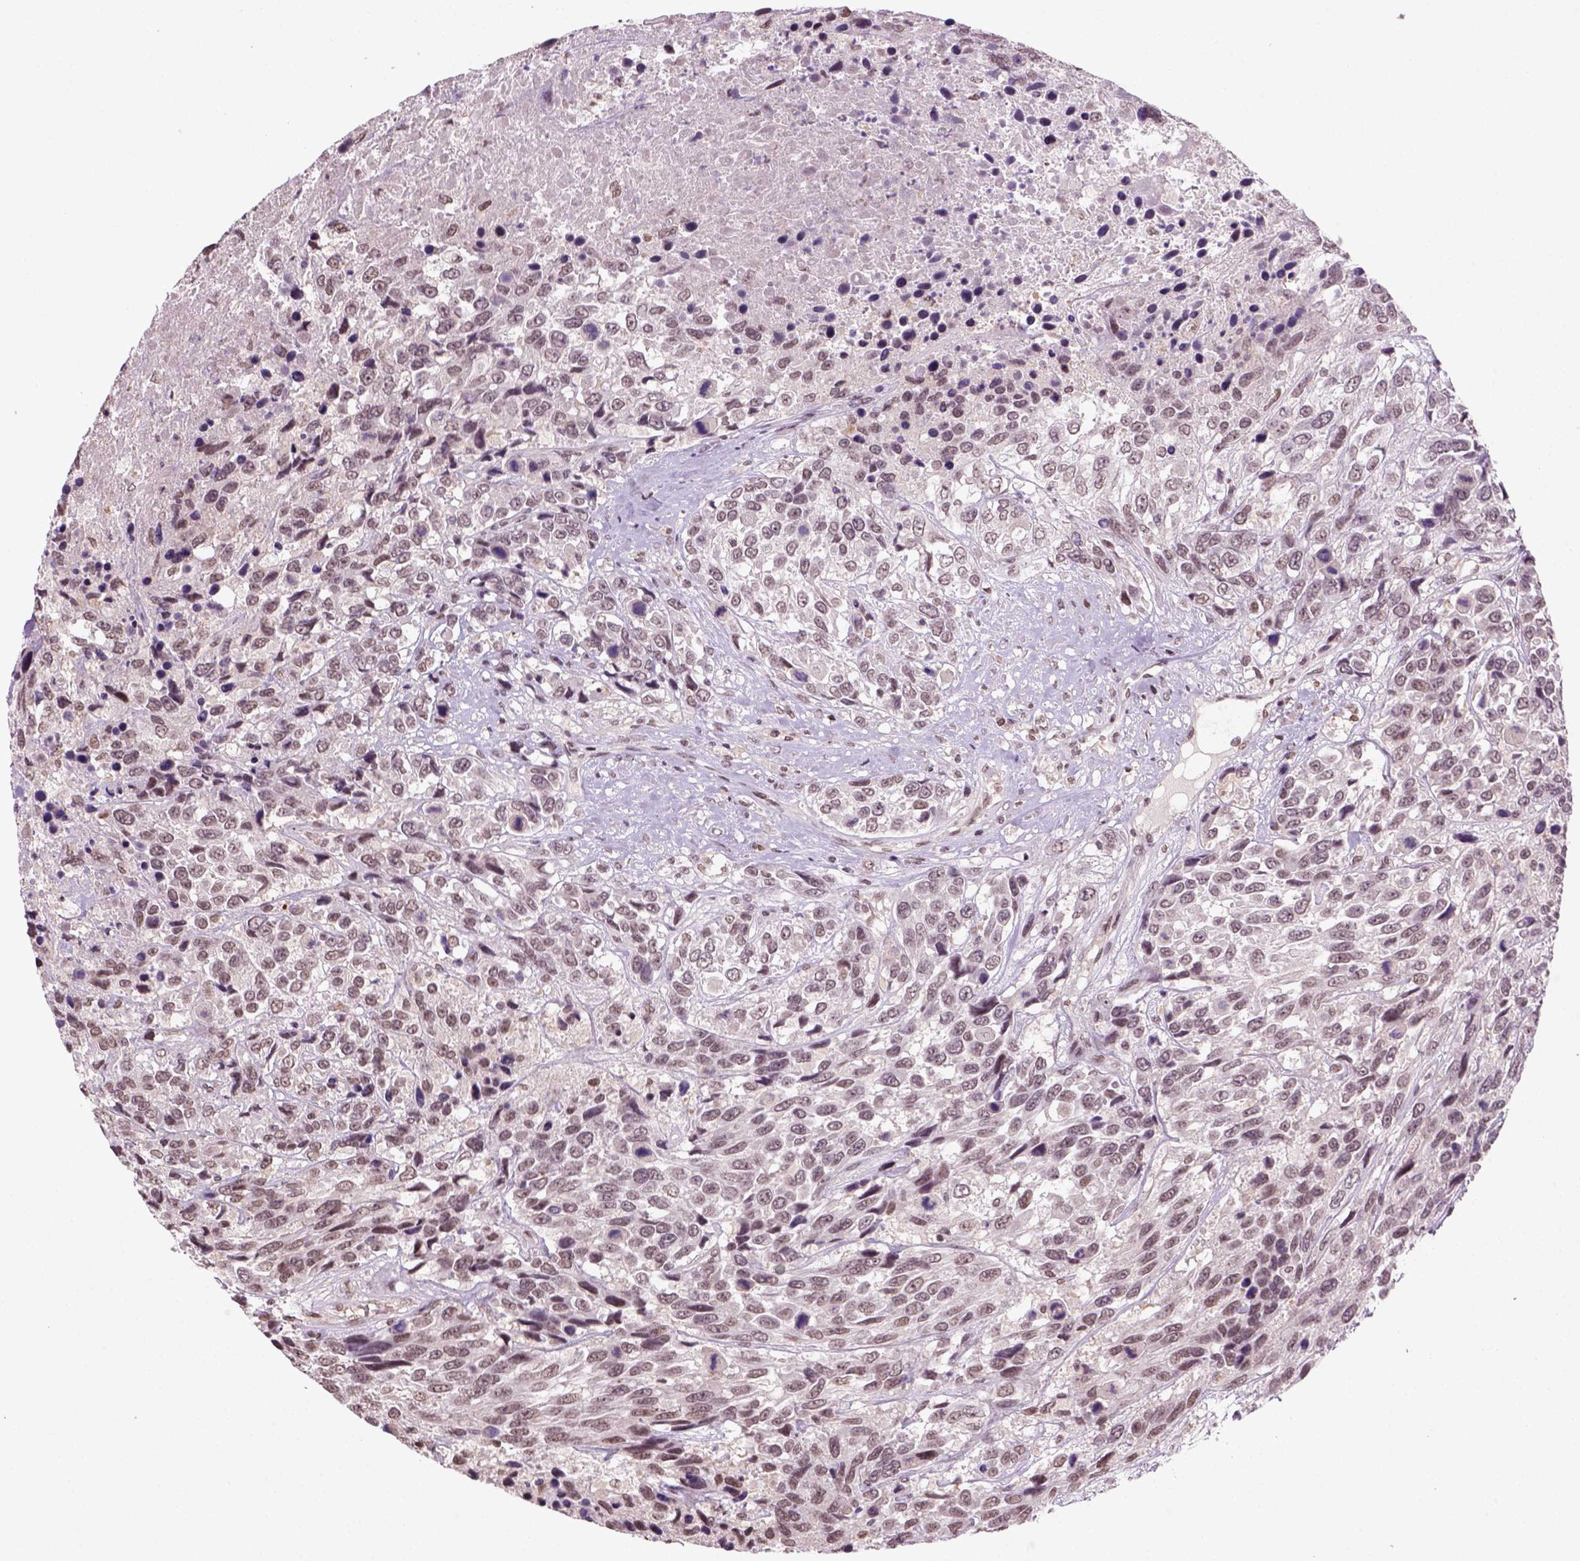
{"staining": {"intensity": "weak", "quantity": ">75%", "location": "nuclear"}, "tissue": "urothelial cancer", "cell_type": "Tumor cells", "image_type": "cancer", "snomed": [{"axis": "morphology", "description": "Urothelial carcinoma, High grade"}, {"axis": "topography", "description": "Urinary bladder"}], "caption": "The photomicrograph demonstrates staining of urothelial carcinoma (high-grade), revealing weak nuclear protein positivity (brown color) within tumor cells.", "gene": "GOT1", "patient": {"sex": "female", "age": 70}}